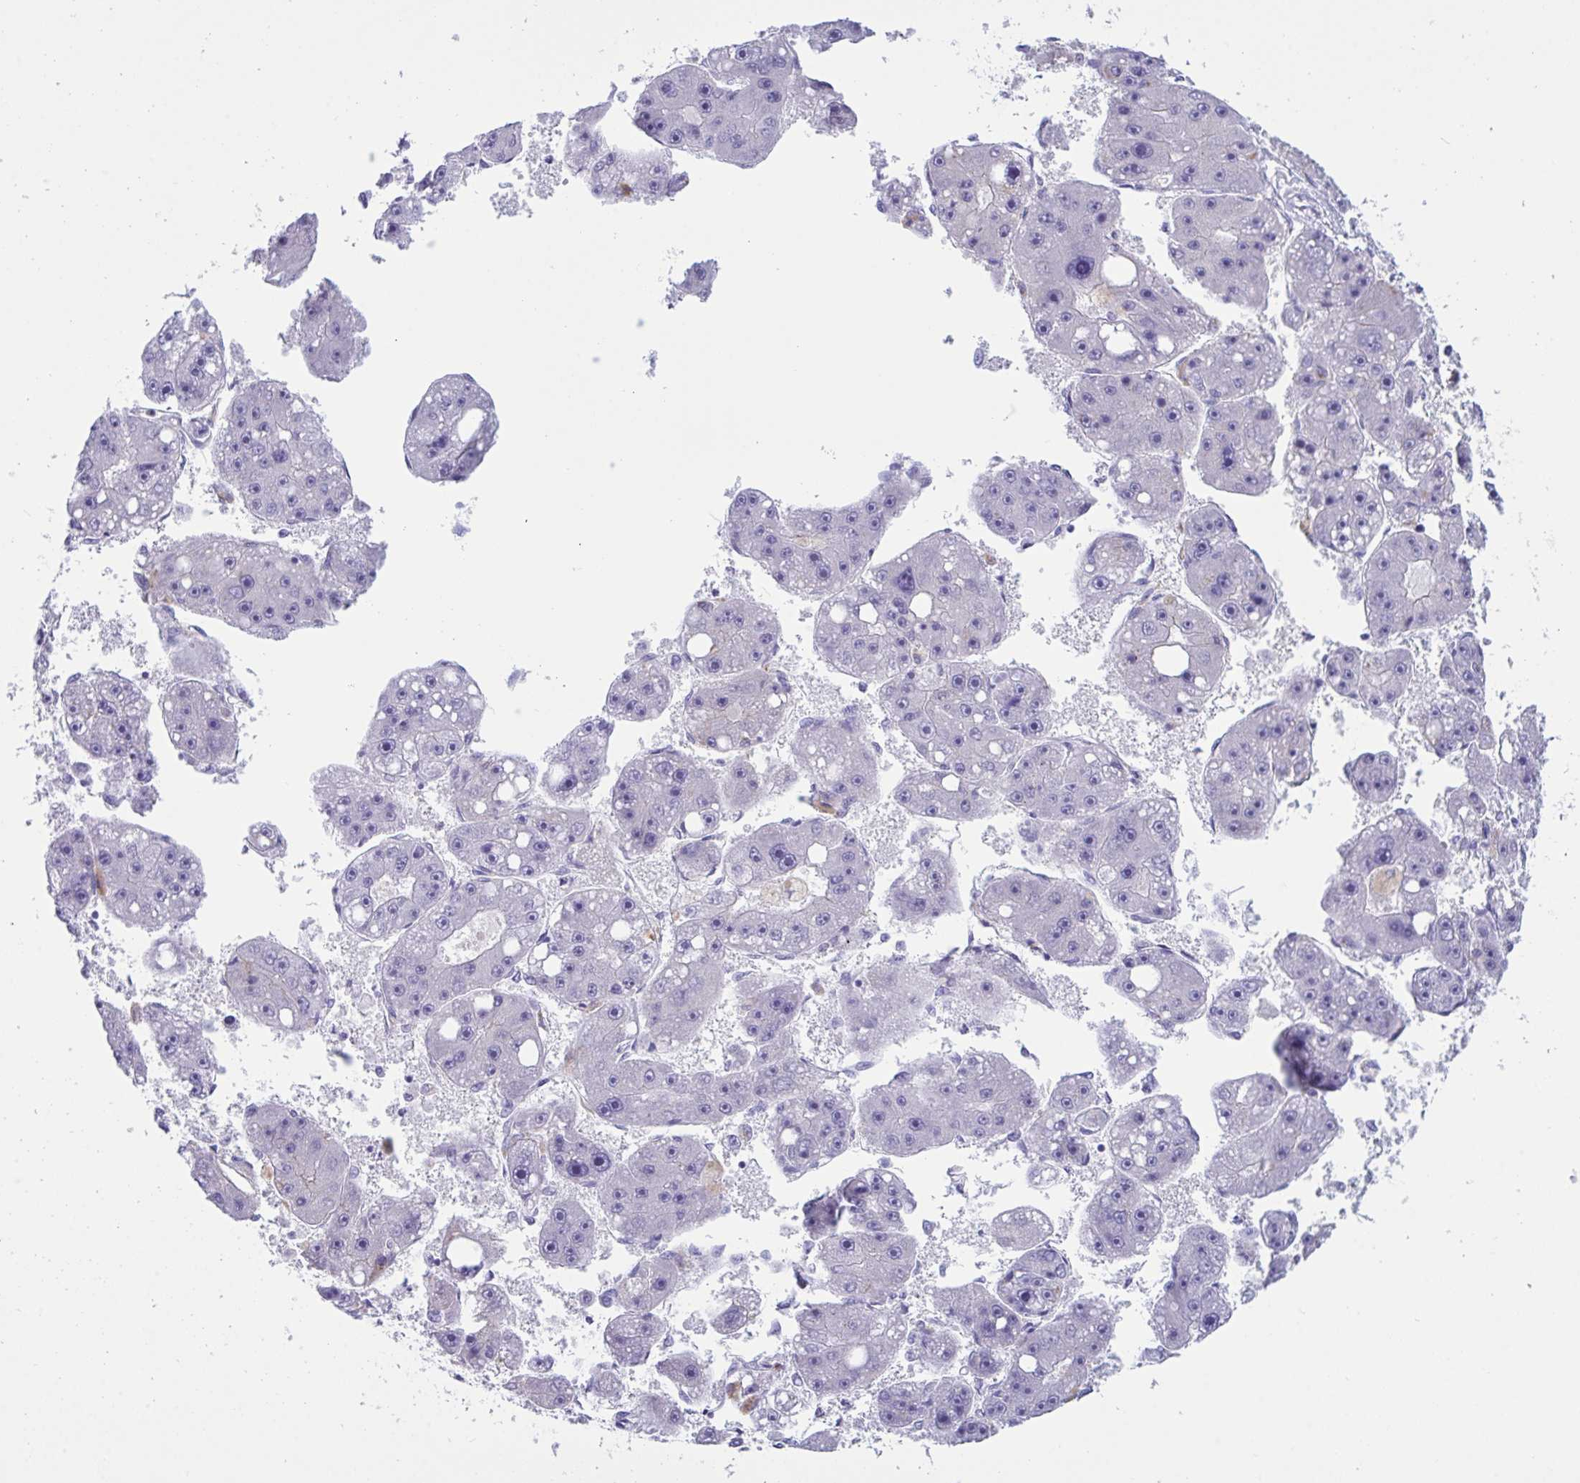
{"staining": {"intensity": "negative", "quantity": "none", "location": "none"}, "tissue": "liver cancer", "cell_type": "Tumor cells", "image_type": "cancer", "snomed": [{"axis": "morphology", "description": "Carcinoma, Hepatocellular, NOS"}, {"axis": "topography", "description": "Liver"}], "caption": "Immunohistochemistry (IHC) histopathology image of neoplastic tissue: human liver hepatocellular carcinoma stained with DAB (3,3'-diaminobenzidine) displays no significant protein positivity in tumor cells. (DAB immunohistochemistry, high magnification).", "gene": "GLB1L2", "patient": {"sex": "female", "age": 61}}